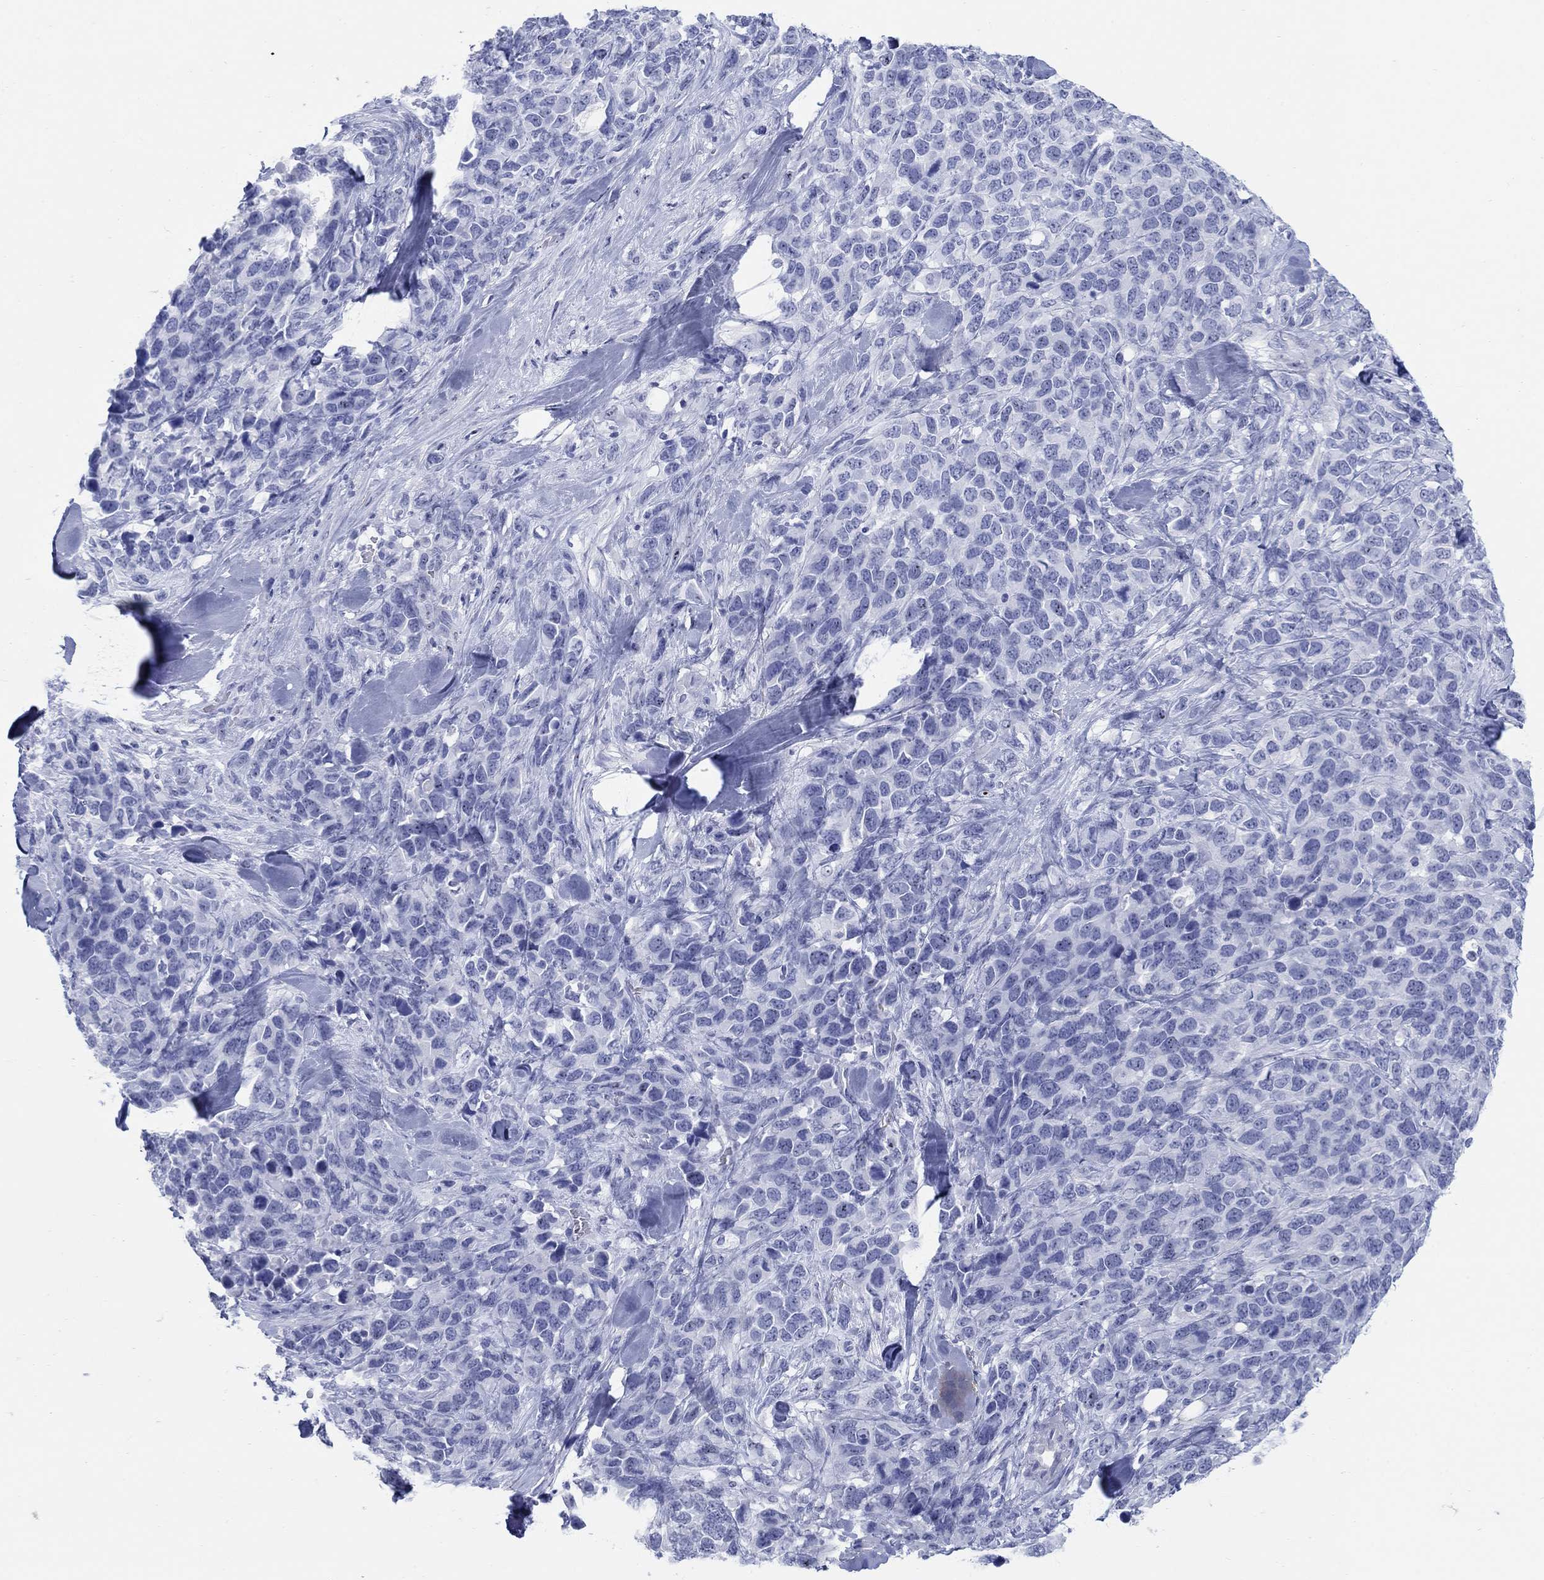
{"staining": {"intensity": "negative", "quantity": "none", "location": "none"}, "tissue": "melanoma", "cell_type": "Tumor cells", "image_type": "cancer", "snomed": [{"axis": "morphology", "description": "Malignant melanoma, Metastatic site"}, {"axis": "topography", "description": "Skin"}], "caption": "Protein analysis of melanoma exhibits no significant staining in tumor cells.", "gene": "AKR1C2", "patient": {"sex": "male", "age": 84}}